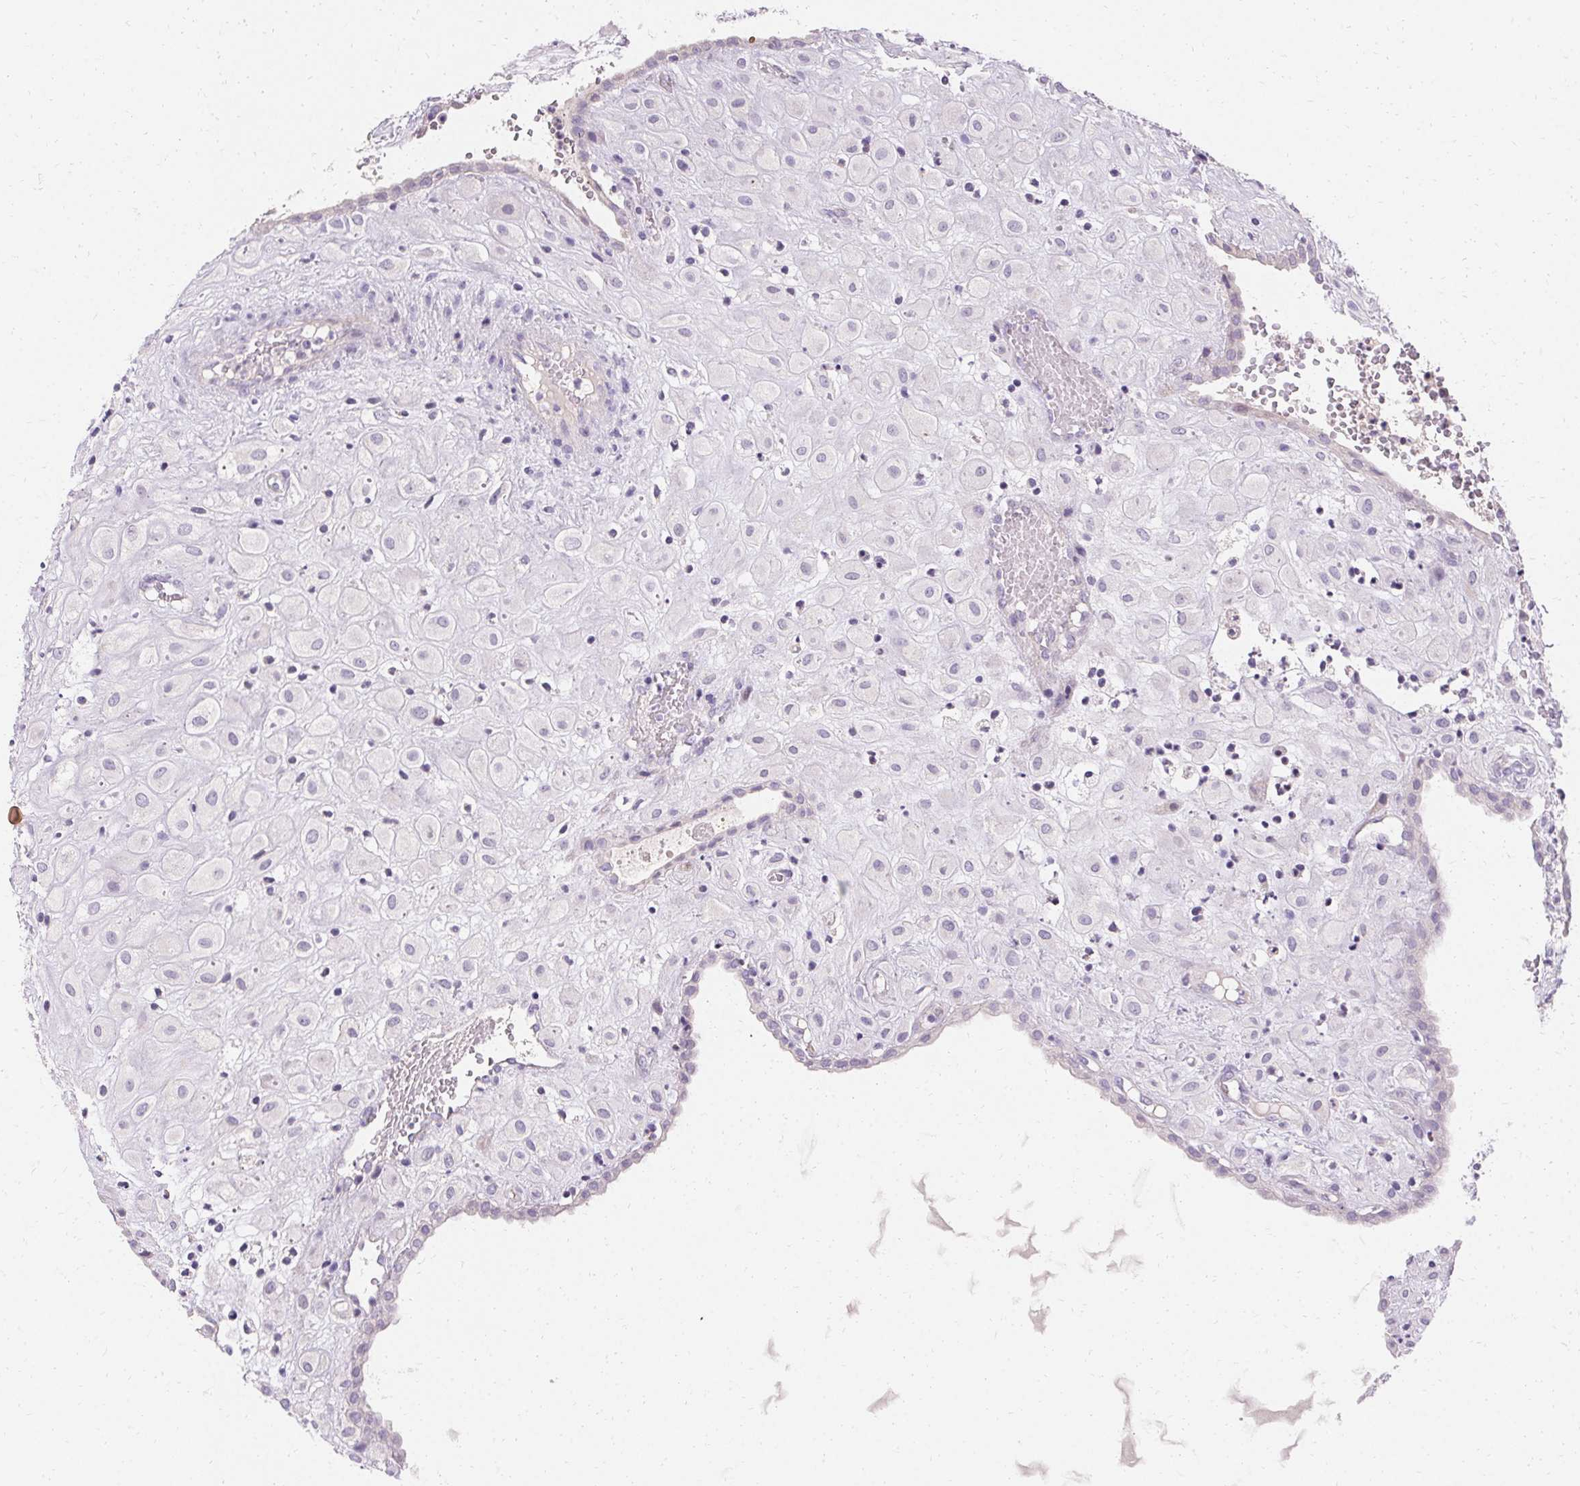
{"staining": {"intensity": "negative", "quantity": "none", "location": "none"}, "tissue": "placenta", "cell_type": "Decidual cells", "image_type": "normal", "snomed": [{"axis": "morphology", "description": "Normal tissue, NOS"}, {"axis": "topography", "description": "Placenta"}], "caption": "IHC histopathology image of benign placenta: human placenta stained with DAB displays no significant protein expression in decidual cells.", "gene": "TRIP13", "patient": {"sex": "female", "age": 24}}